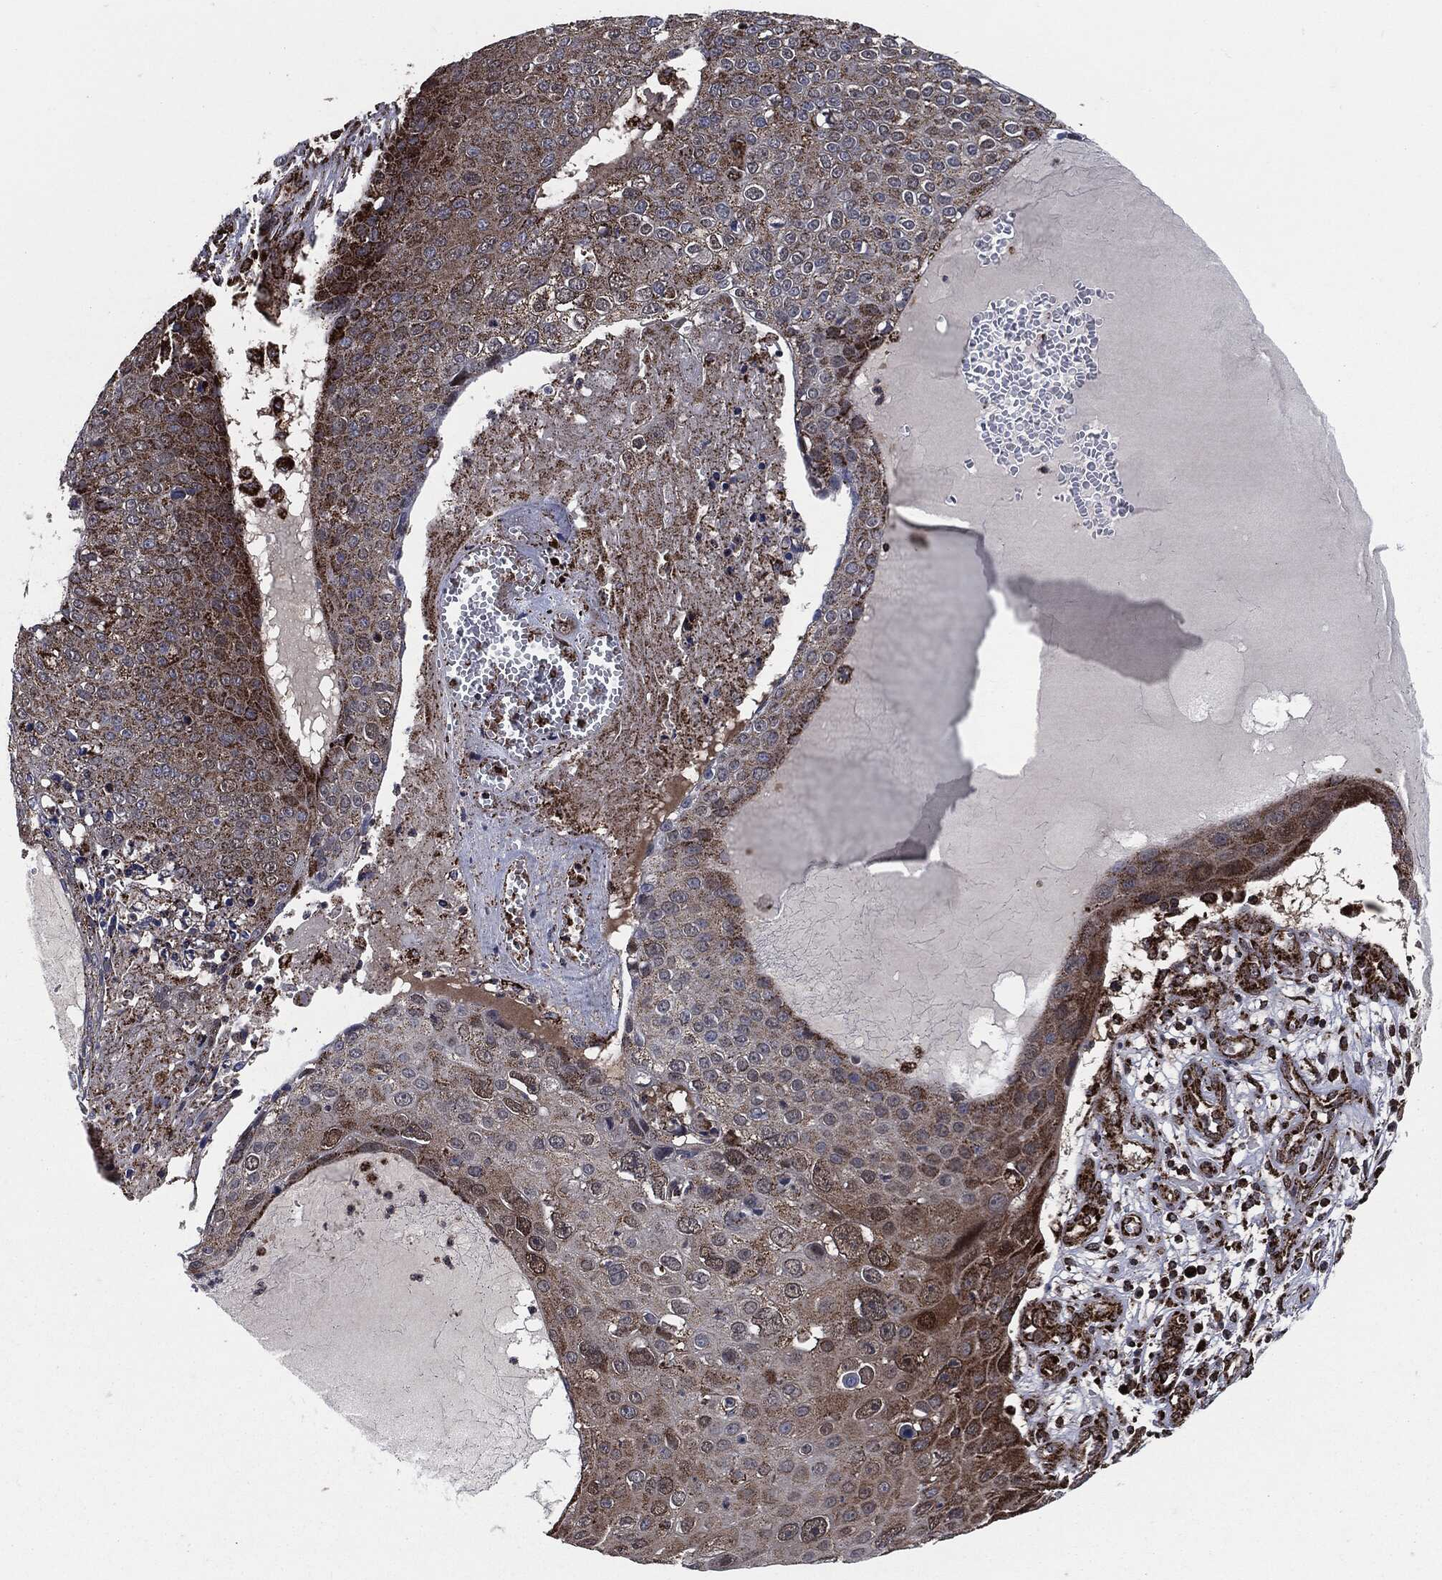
{"staining": {"intensity": "strong", "quantity": "25%-75%", "location": "cytoplasmic/membranous"}, "tissue": "skin cancer", "cell_type": "Tumor cells", "image_type": "cancer", "snomed": [{"axis": "morphology", "description": "Squamous cell carcinoma, NOS"}, {"axis": "topography", "description": "Skin"}], "caption": "Brown immunohistochemical staining in squamous cell carcinoma (skin) demonstrates strong cytoplasmic/membranous positivity in approximately 25%-75% of tumor cells.", "gene": "FH", "patient": {"sex": "male", "age": 71}}